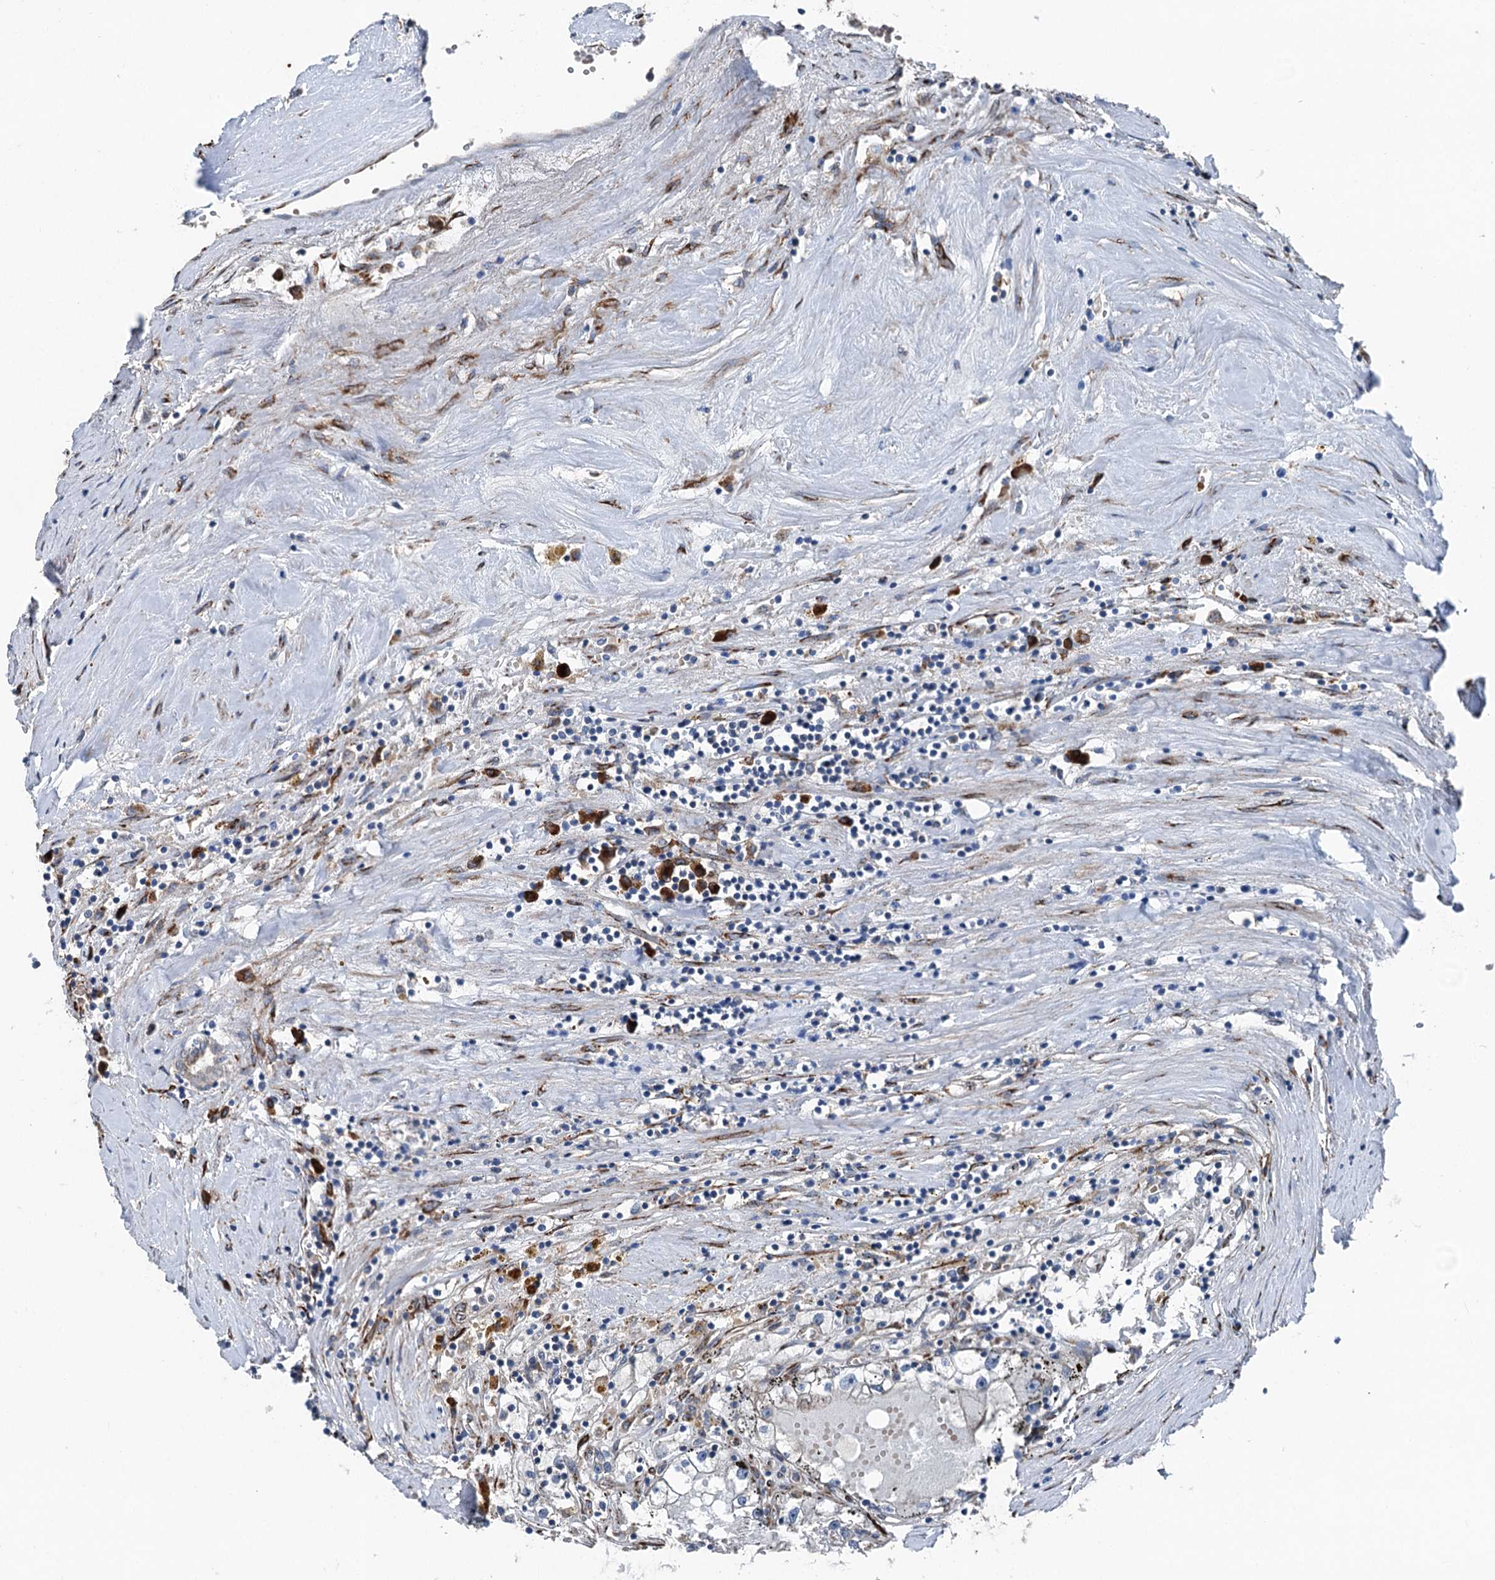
{"staining": {"intensity": "negative", "quantity": "none", "location": "none"}, "tissue": "renal cancer", "cell_type": "Tumor cells", "image_type": "cancer", "snomed": [{"axis": "morphology", "description": "Adenocarcinoma, NOS"}, {"axis": "topography", "description": "Kidney"}], "caption": "There is no significant positivity in tumor cells of renal cancer (adenocarcinoma).", "gene": "DDIAS", "patient": {"sex": "male", "age": 56}}